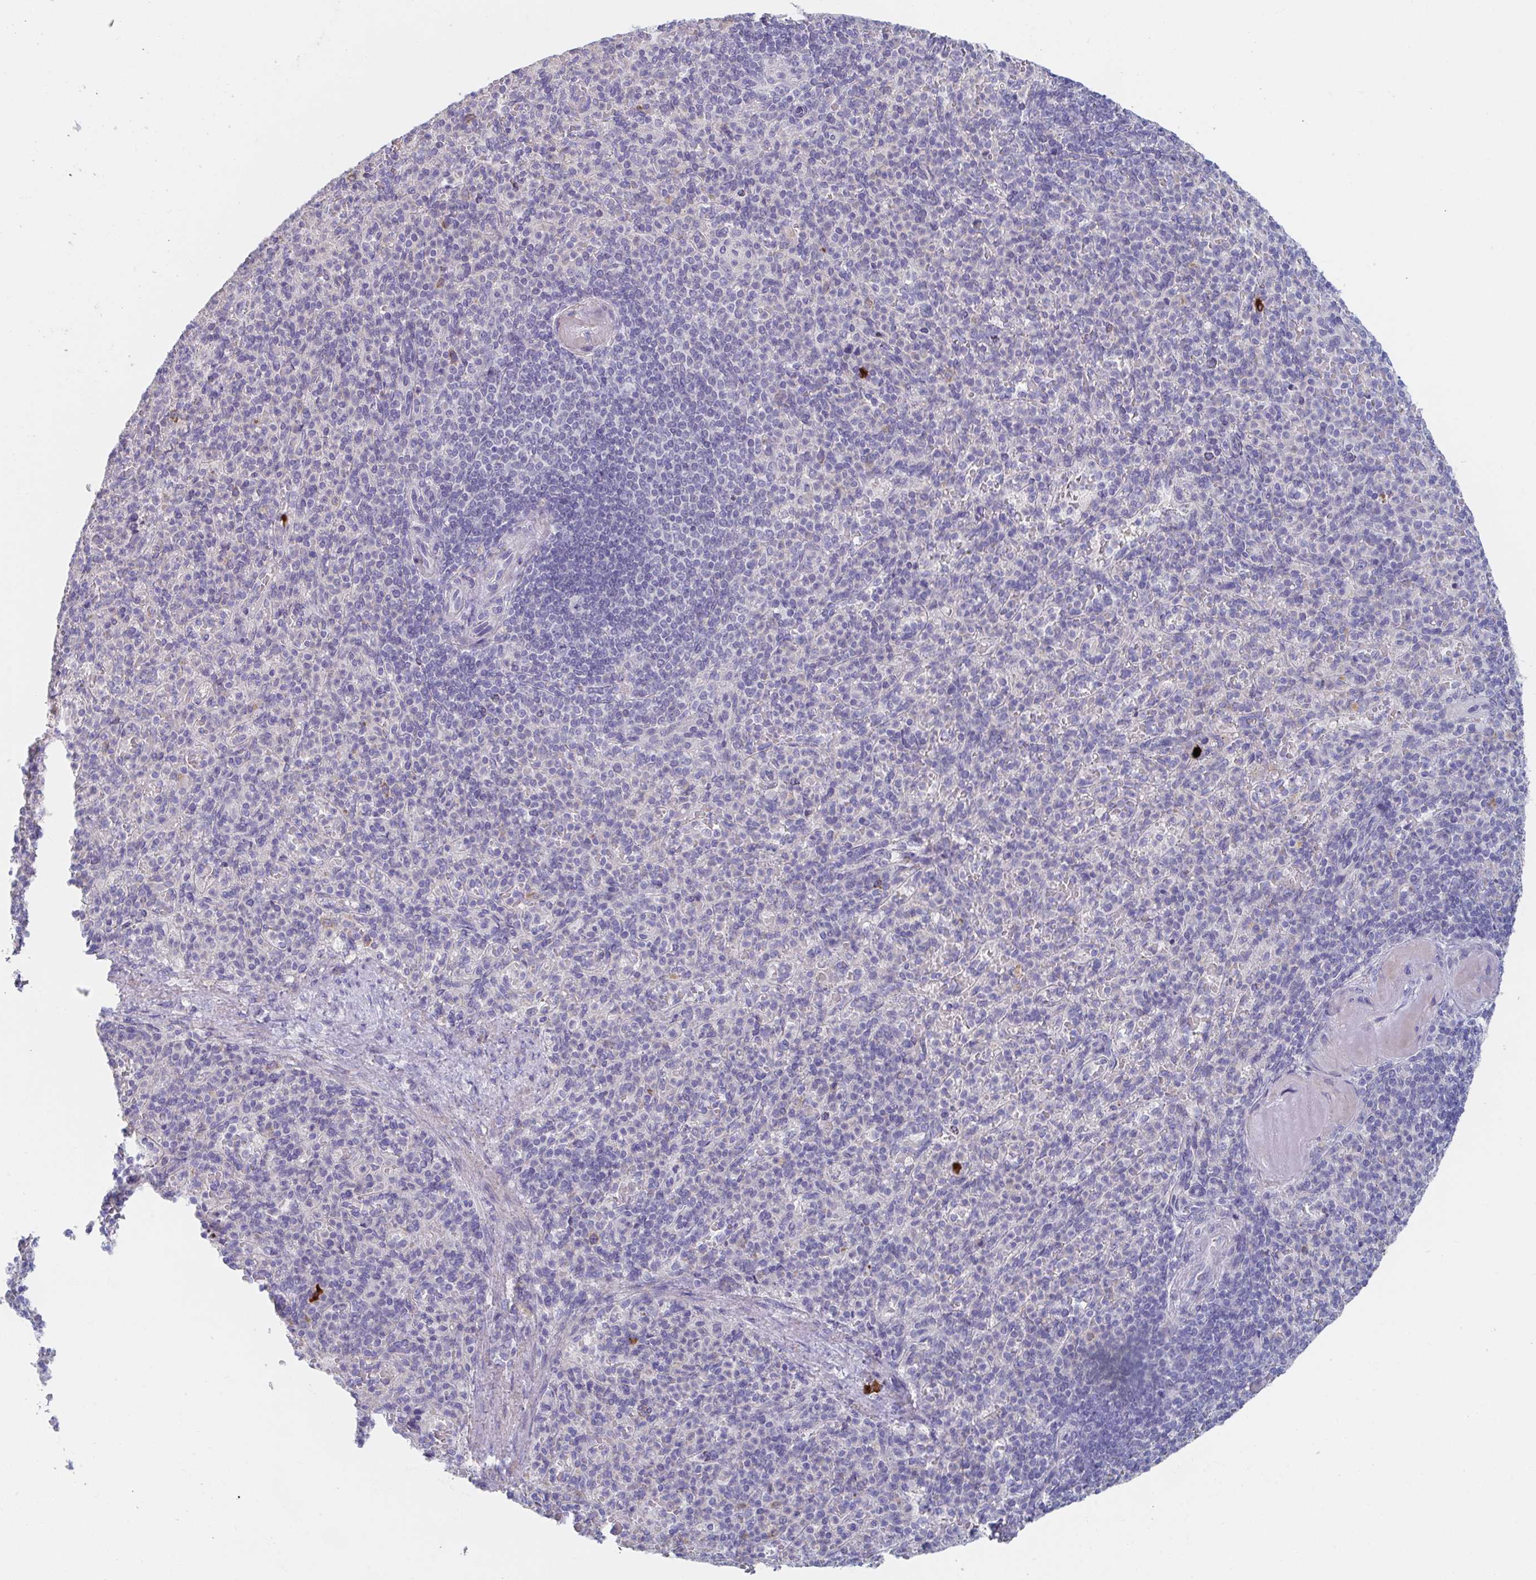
{"staining": {"intensity": "negative", "quantity": "none", "location": "none"}, "tissue": "spleen", "cell_type": "Cells in red pulp", "image_type": "normal", "snomed": [{"axis": "morphology", "description": "Normal tissue, NOS"}, {"axis": "topography", "description": "Spleen"}], "caption": "The IHC photomicrograph has no significant staining in cells in red pulp of spleen.", "gene": "KCNK5", "patient": {"sex": "female", "age": 74}}